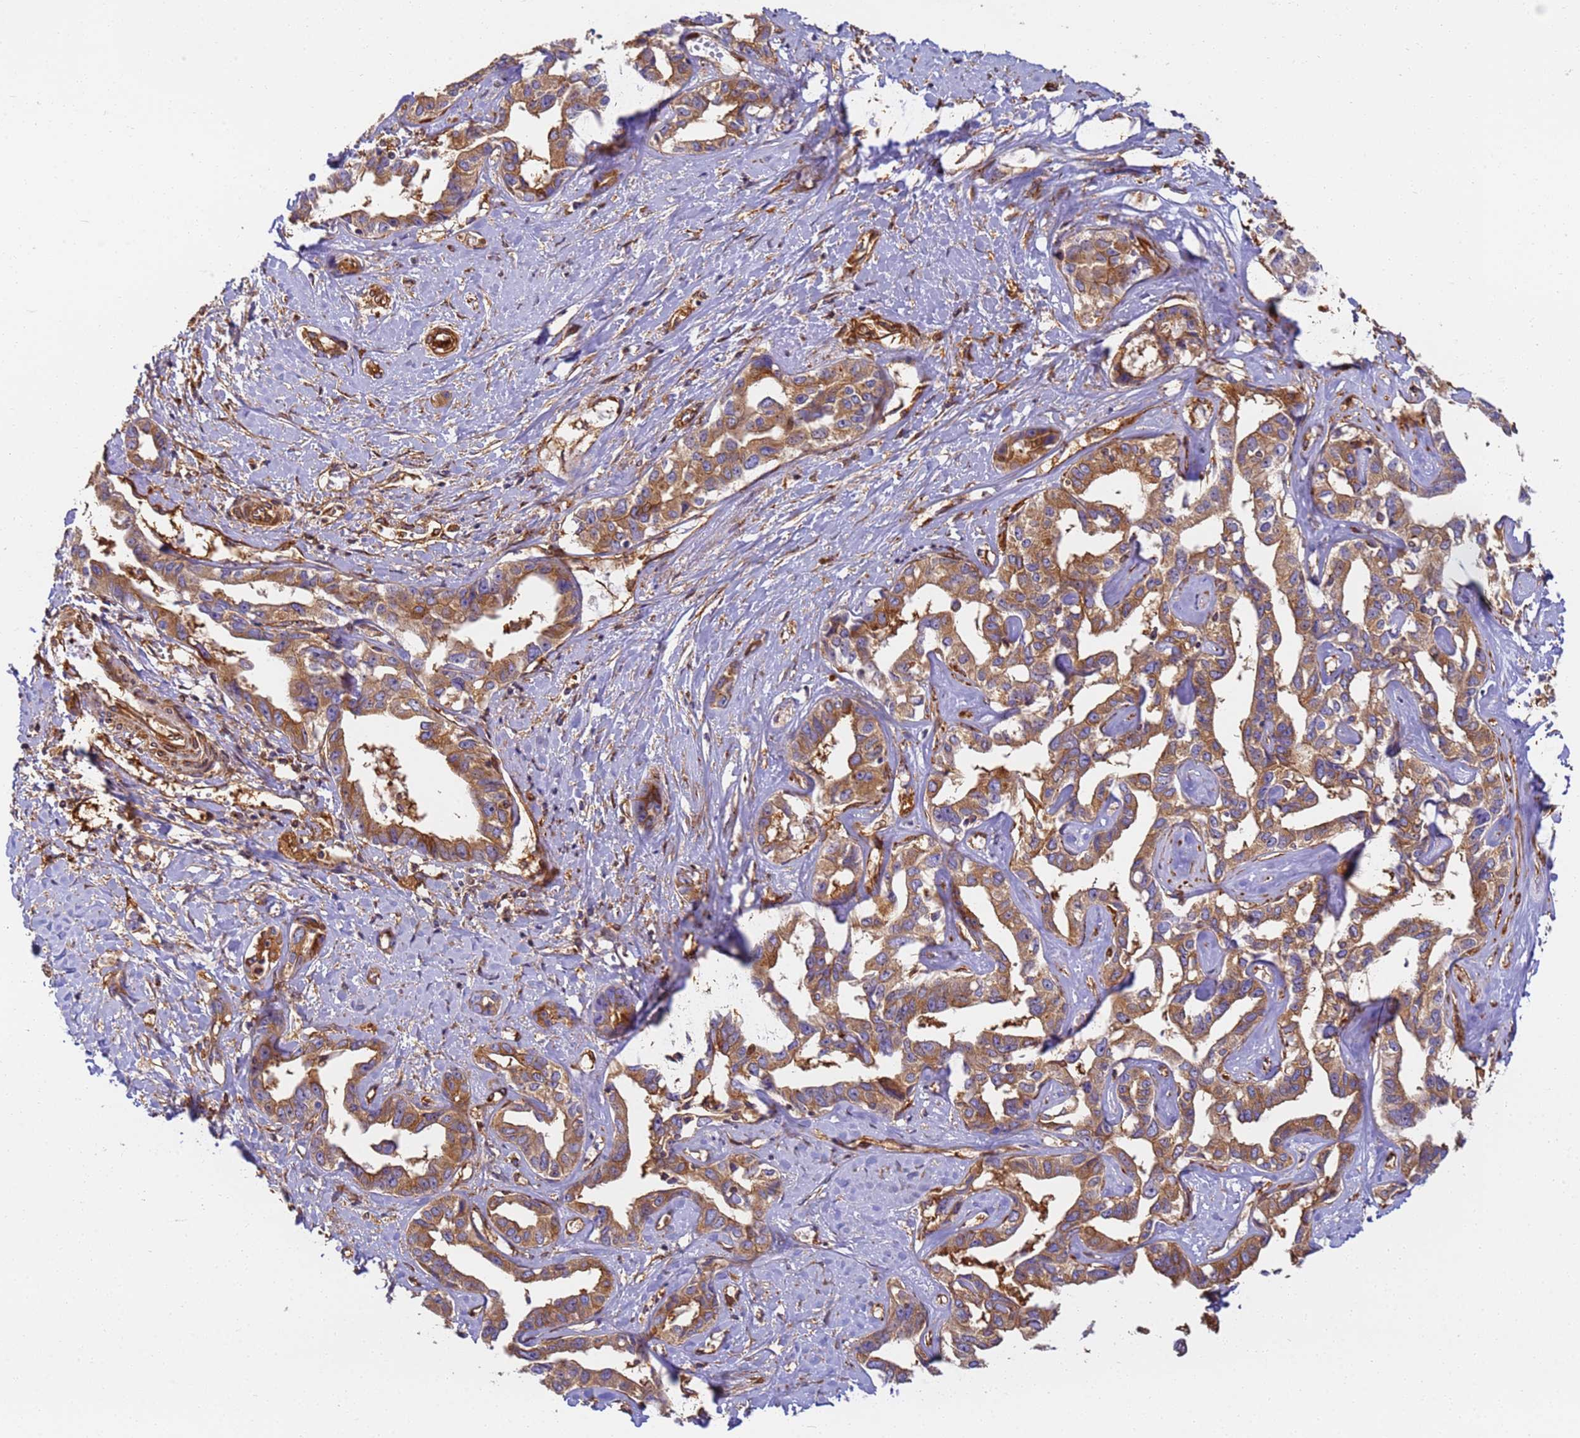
{"staining": {"intensity": "moderate", "quantity": ">75%", "location": "cytoplasmic/membranous"}, "tissue": "liver cancer", "cell_type": "Tumor cells", "image_type": "cancer", "snomed": [{"axis": "morphology", "description": "Cholangiocarcinoma"}, {"axis": "topography", "description": "Liver"}], "caption": "Brown immunohistochemical staining in human liver cancer reveals moderate cytoplasmic/membranous expression in about >75% of tumor cells. (DAB IHC, brown staining for protein, blue staining for nuclei).", "gene": "DYNC1I2", "patient": {"sex": "male", "age": 59}}